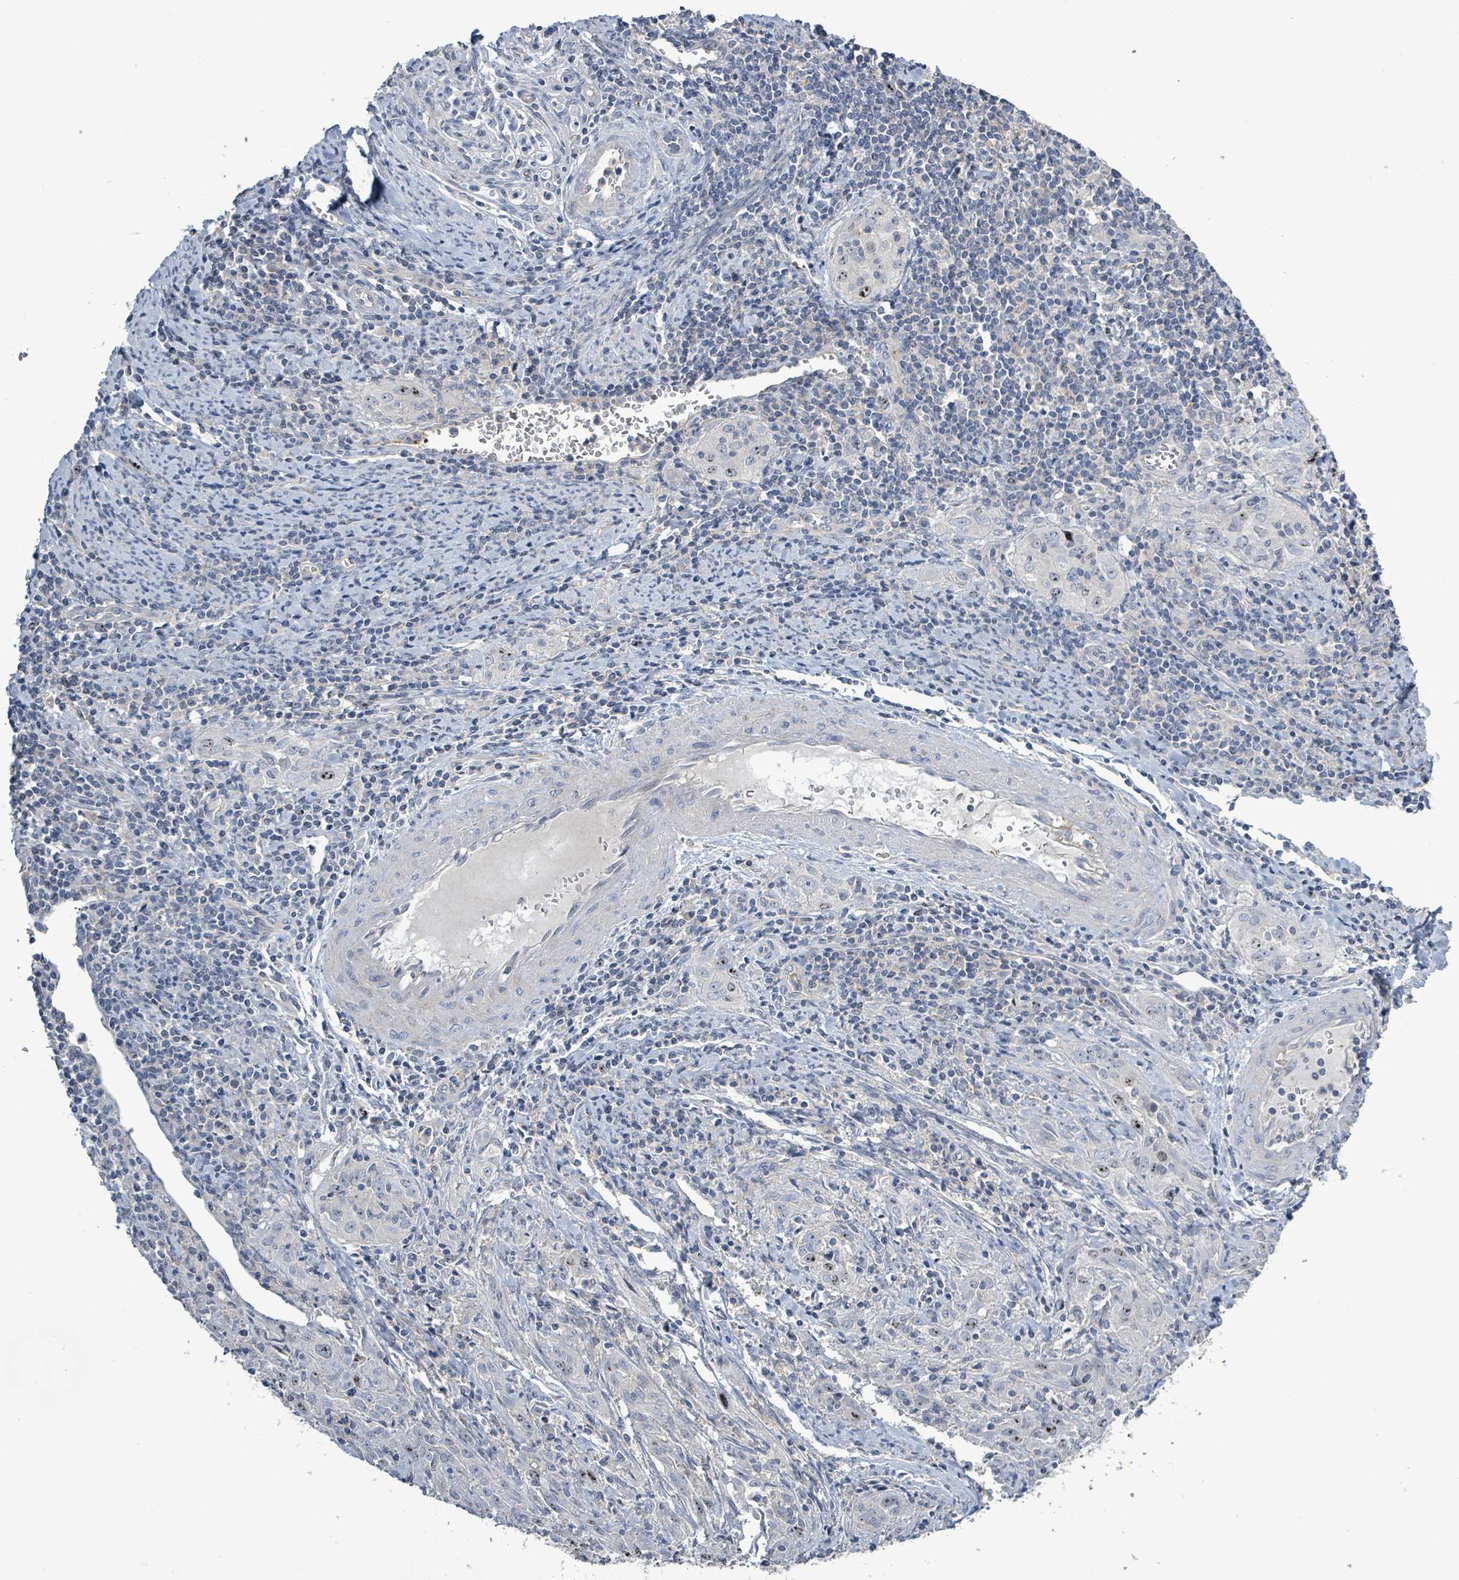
{"staining": {"intensity": "negative", "quantity": "none", "location": "none"}, "tissue": "cervical cancer", "cell_type": "Tumor cells", "image_type": "cancer", "snomed": [{"axis": "morphology", "description": "Squamous cell carcinoma, NOS"}, {"axis": "topography", "description": "Cervix"}], "caption": "An immunohistochemistry image of cervical squamous cell carcinoma is shown. There is no staining in tumor cells of cervical squamous cell carcinoma.", "gene": "KRAS", "patient": {"sex": "female", "age": 57}}